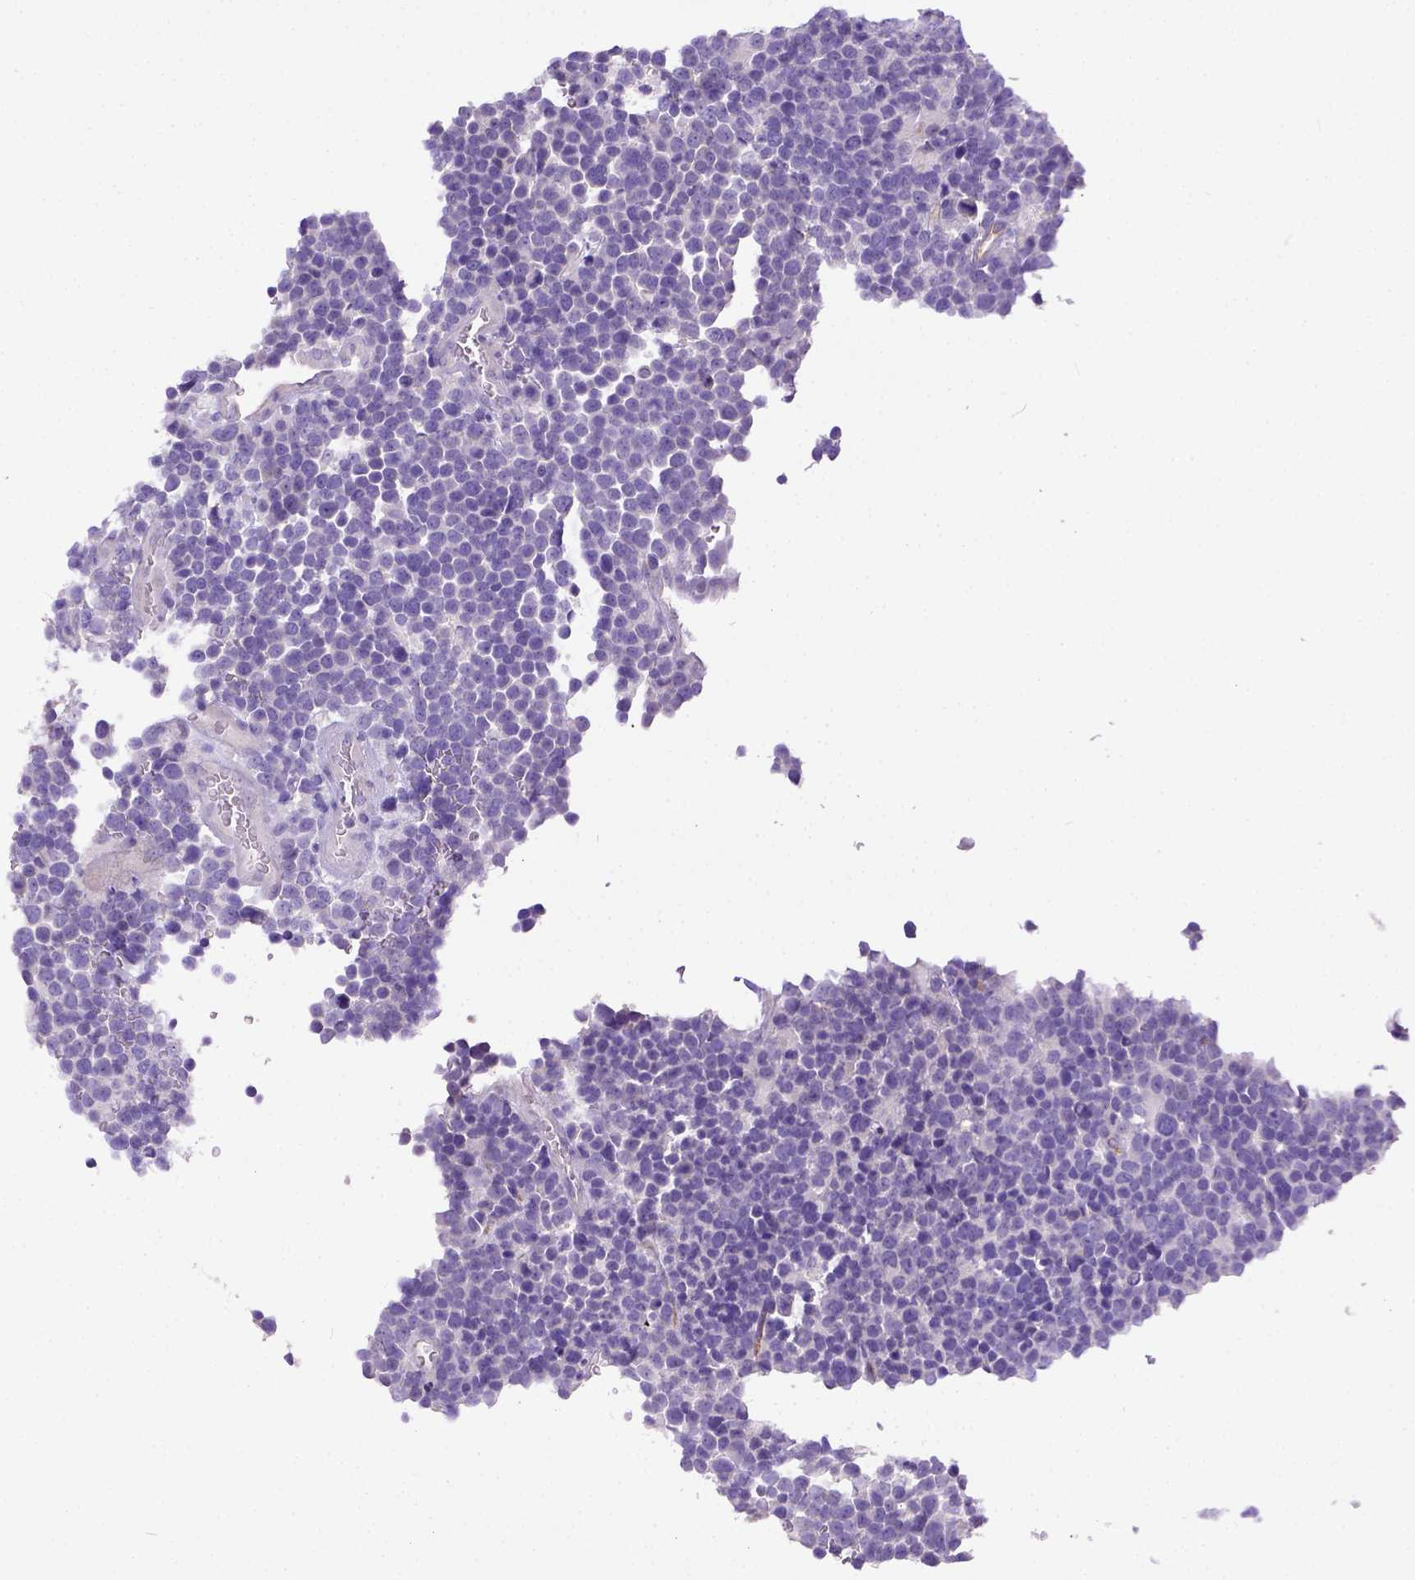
{"staining": {"intensity": "negative", "quantity": "none", "location": "none"}, "tissue": "glioma", "cell_type": "Tumor cells", "image_type": "cancer", "snomed": [{"axis": "morphology", "description": "Glioma, malignant, High grade"}, {"axis": "topography", "description": "Brain"}], "caption": "This is an immunohistochemistry histopathology image of human high-grade glioma (malignant). There is no positivity in tumor cells.", "gene": "KIT", "patient": {"sex": "male", "age": 33}}